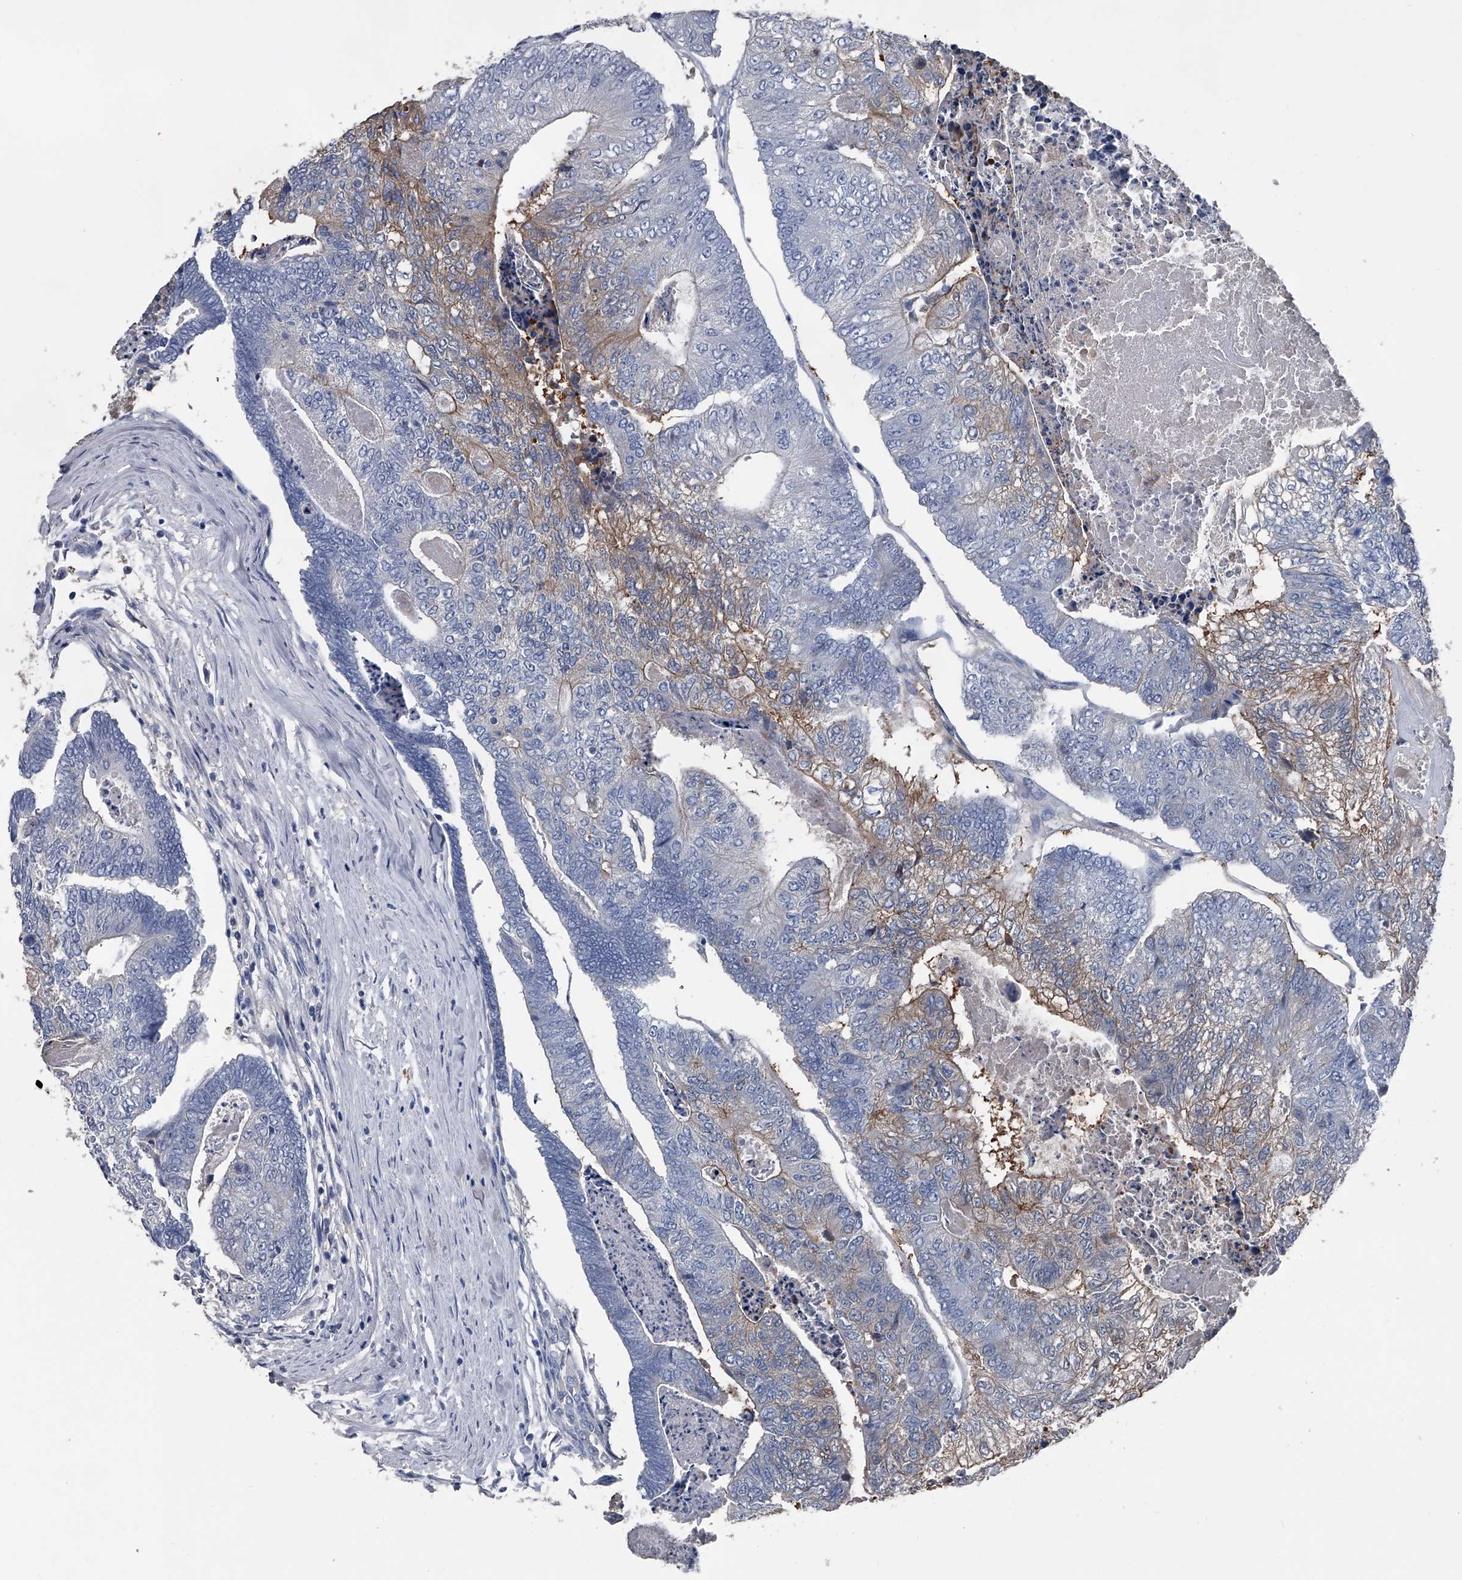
{"staining": {"intensity": "moderate", "quantity": "<25%", "location": "cytoplasmic/membranous"}, "tissue": "colorectal cancer", "cell_type": "Tumor cells", "image_type": "cancer", "snomed": [{"axis": "morphology", "description": "Adenocarcinoma, NOS"}, {"axis": "topography", "description": "Colon"}], "caption": "Immunohistochemical staining of human adenocarcinoma (colorectal) shows moderate cytoplasmic/membranous protein expression in about <25% of tumor cells.", "gene": "KIF13A", "patient": {"sex": "female", "age": 67}}